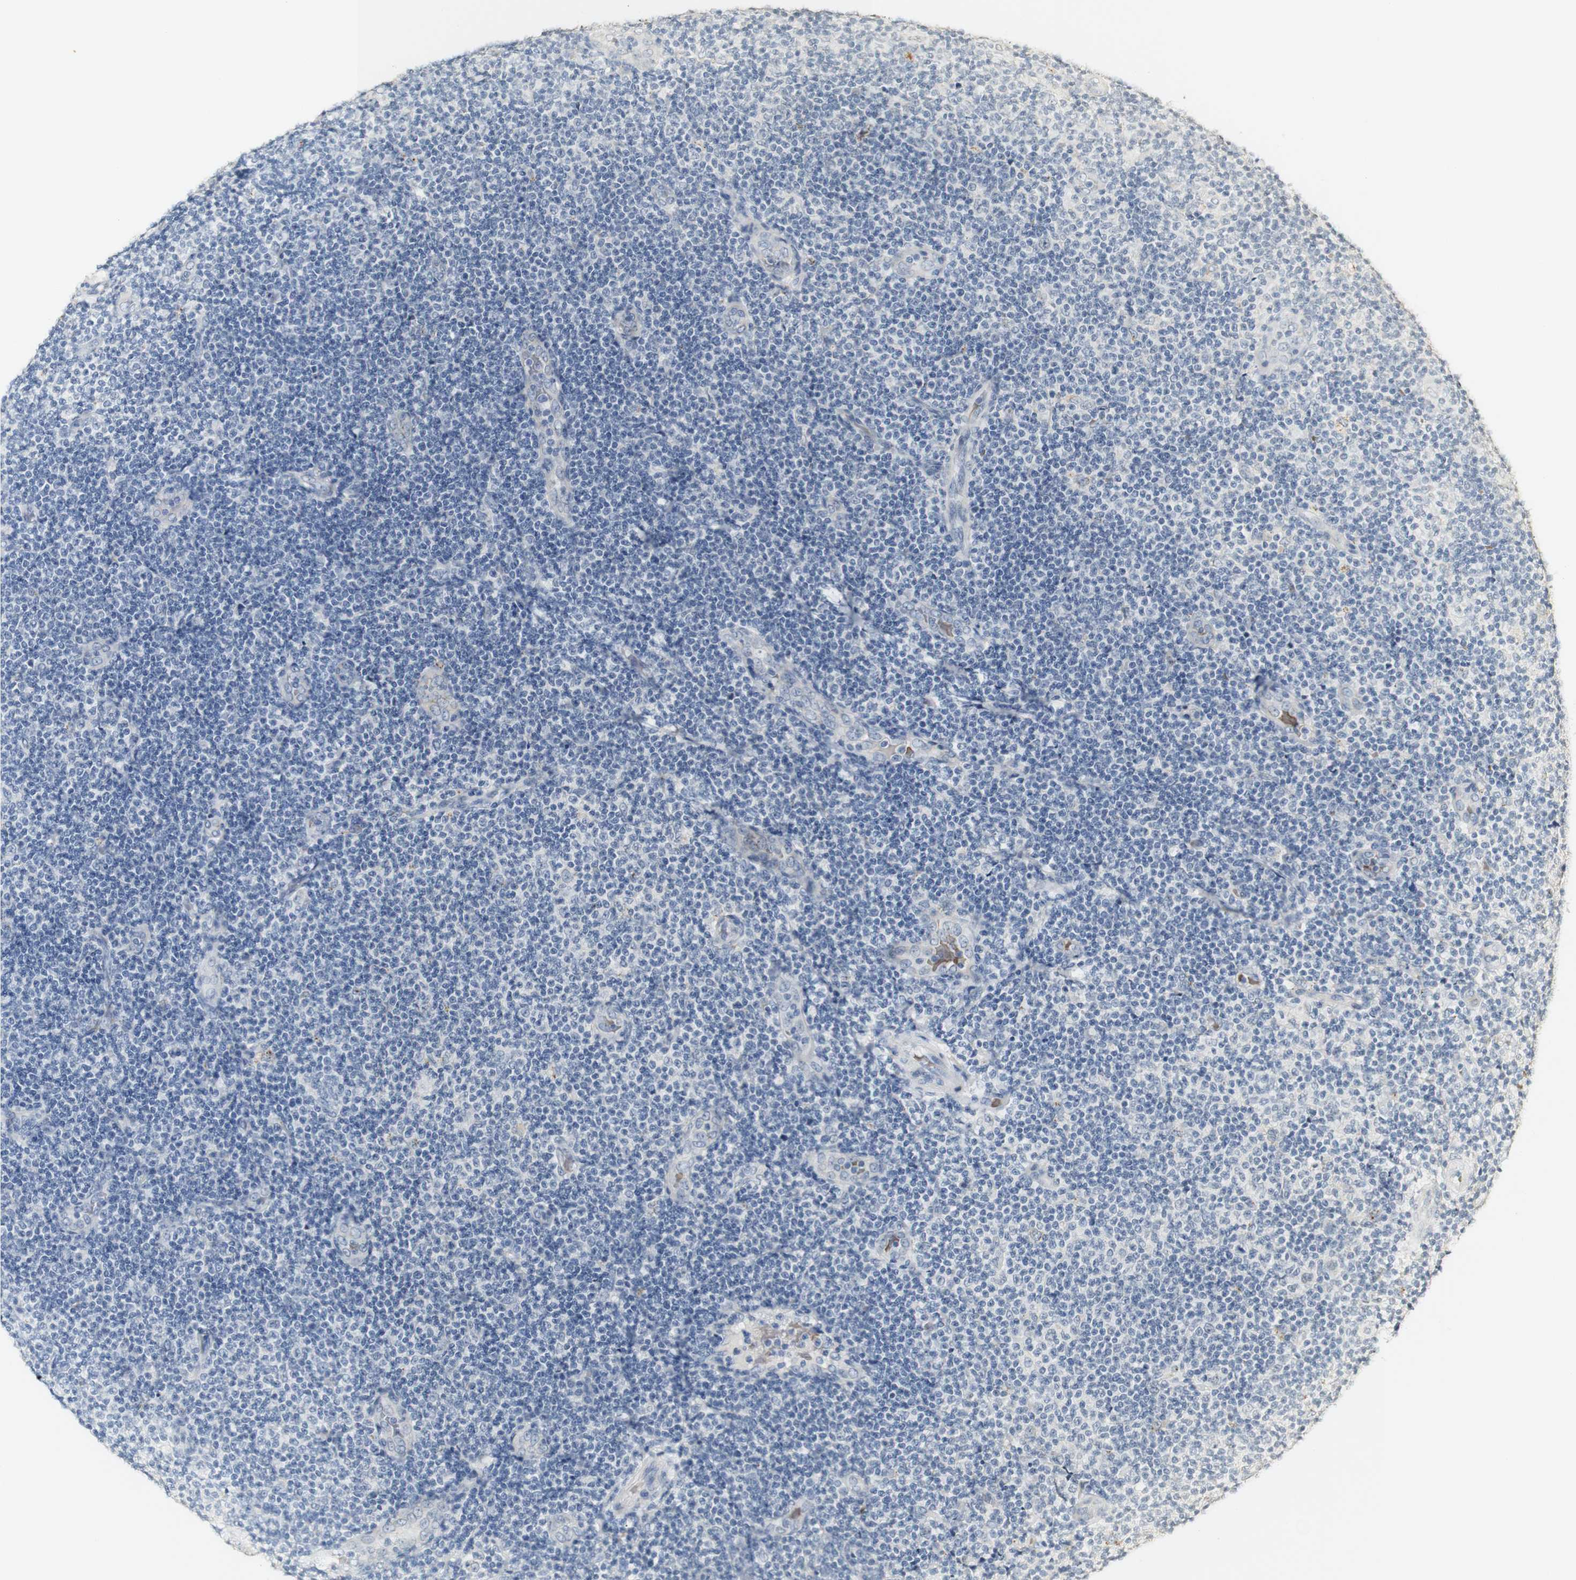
{"staining": {"intensity": "negative", "quantity": "none", "location": "none"}, "tissue": "lymphoma", "cell_type": "Tumor cells", "image_type": "cancer", "snomed": [{"axis": "morphology", "description": "Malignant lymphoma, non-Hodgkin's type, Low grade"}, {"axis": "topography", "description": "Lymph node"}], "caption": "DAB immunohistochemical staining of human lymphoma displays no significant staining in tumor cells.", "gene": "SYT7", "patient": {"sex": "male", "age": 83}}